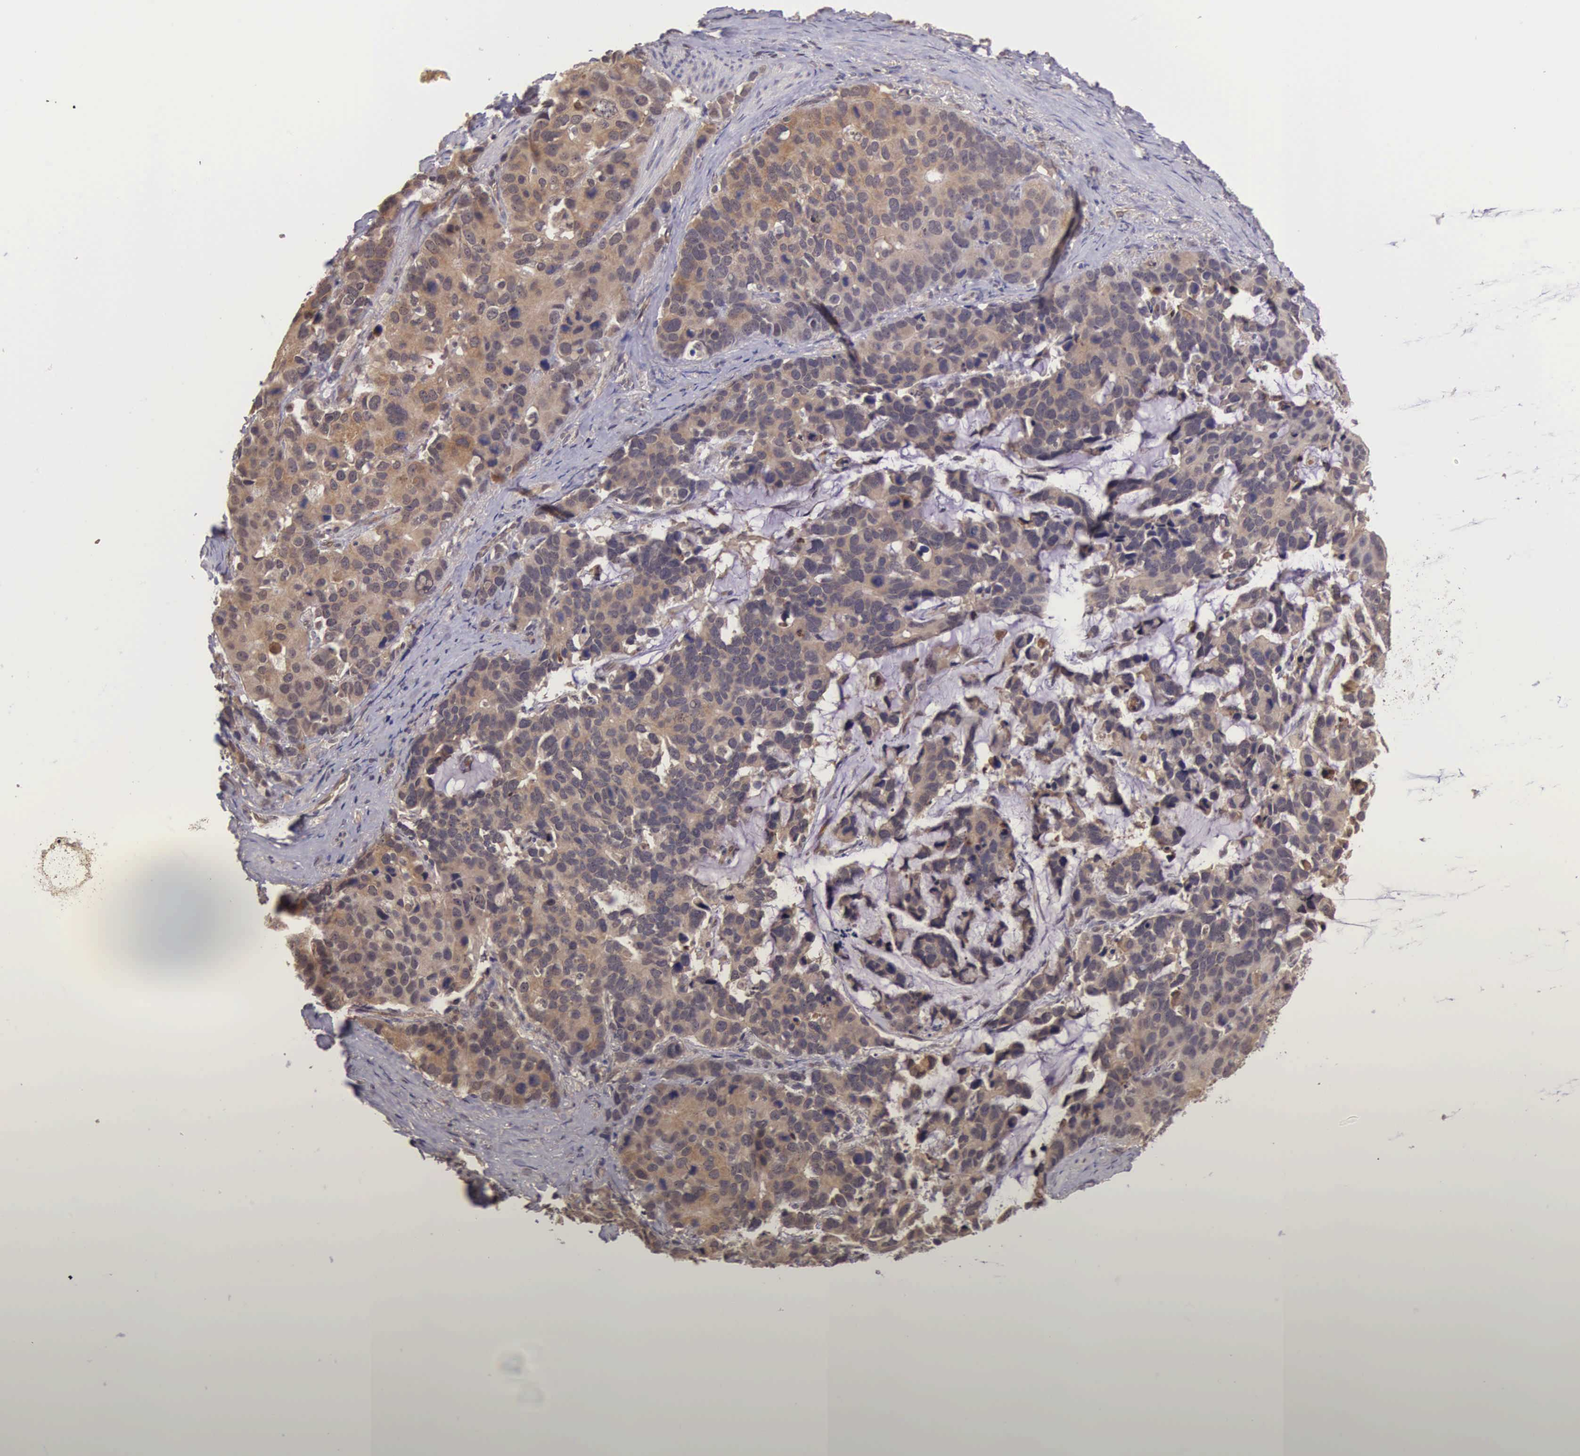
{"staining": {"intensity": "moderate", "quantity": ">75%", "location": "cytoplasmic/membranous"}, "tissue": "stomach cancer", "cell_type": "Tumor cells", "image_type": "cancer", "snomed": [{"axis": "morphology", "description": "Adenocarcinoma, NOS"}, {"axis": "topography", "description": "Stomach, upper"}], "caption": "Immunohistochemical staining of human stomach cancer (adenocarcinoma) exhibits medium levels of moderate cytoplasmic/membranous positivity in approximately >75% of tumor cells.", "gene": "VASH1", "patient": {"sex": "male", "age": 71}}